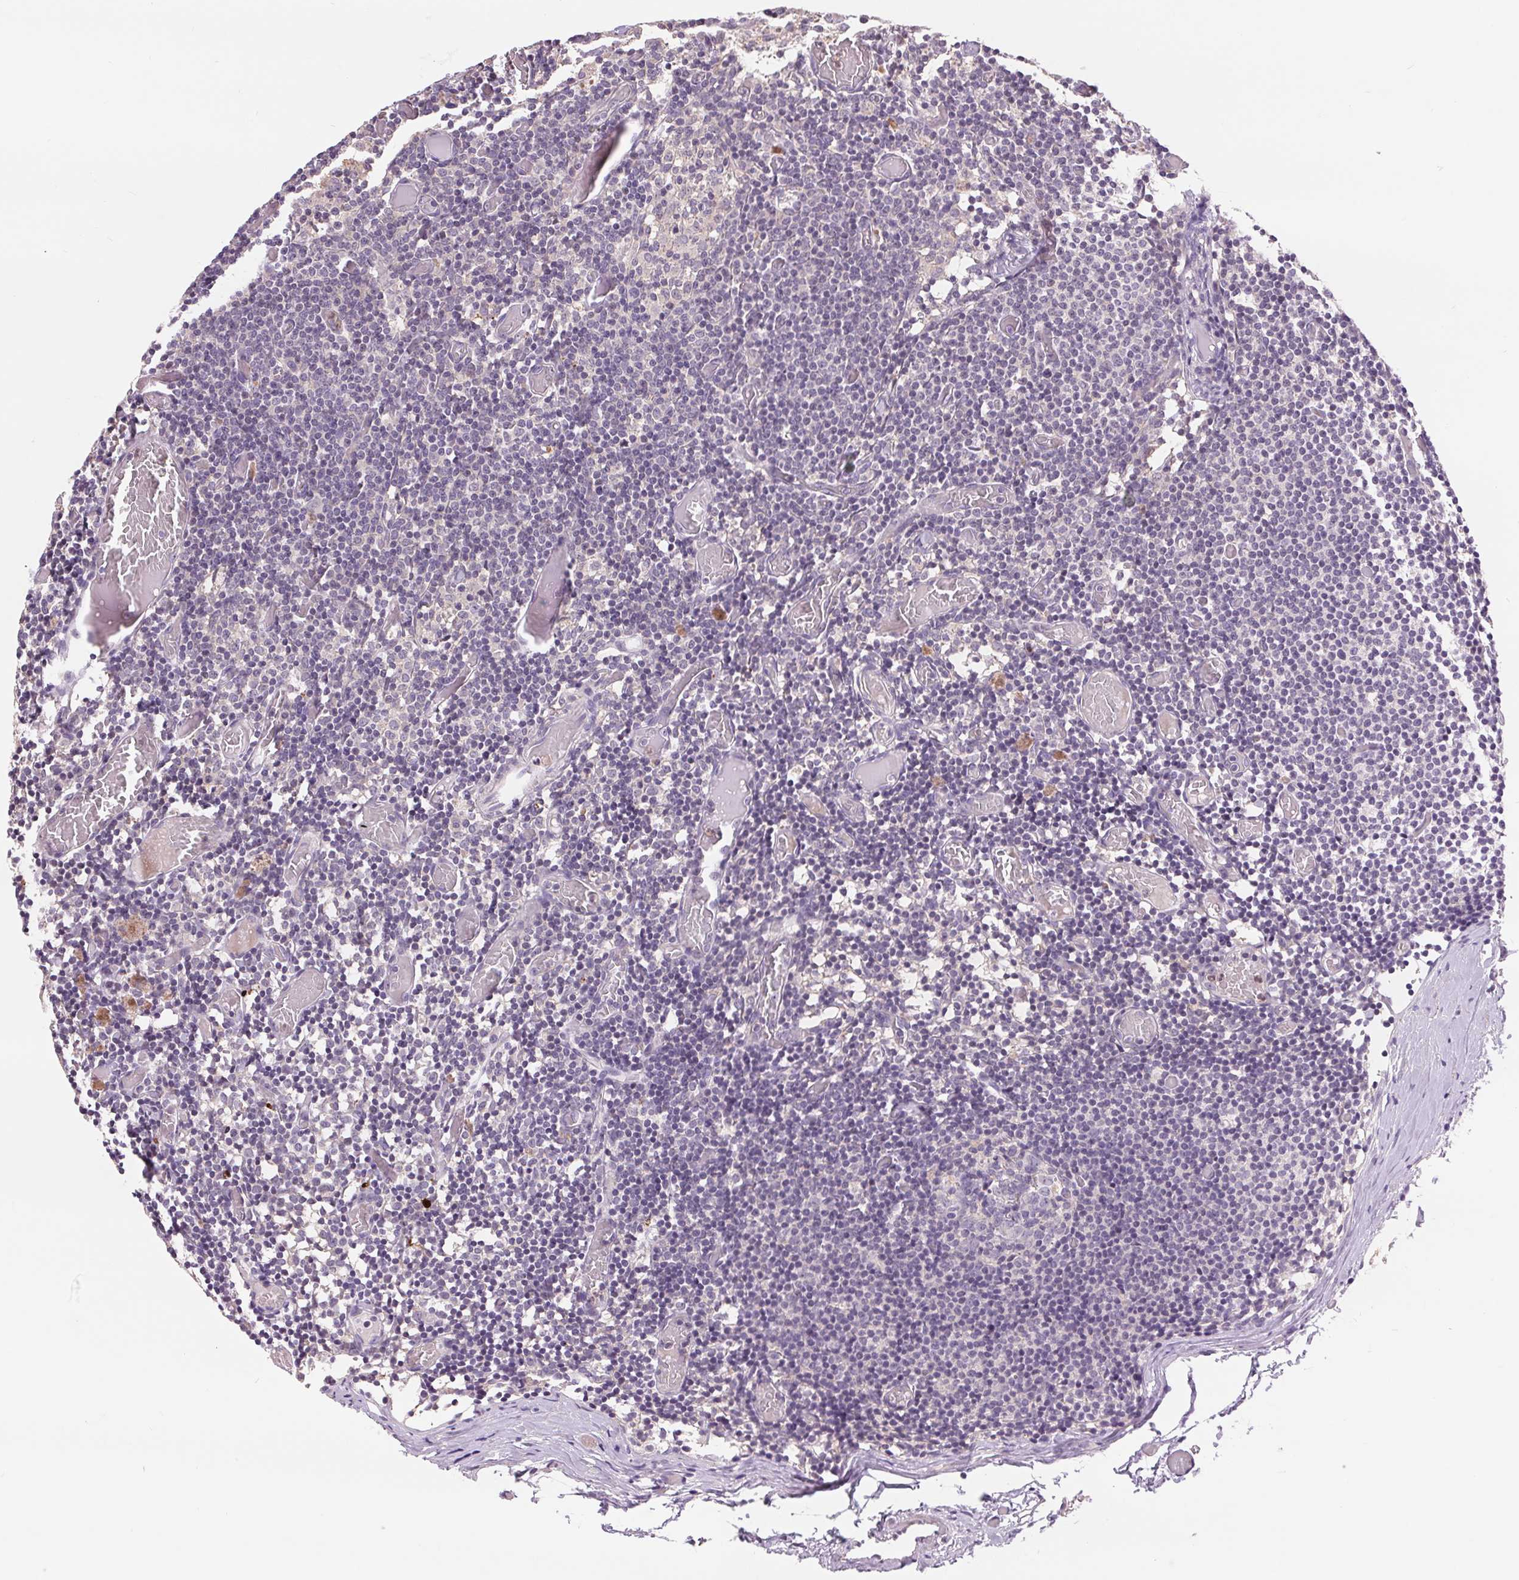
{"staining": {"intensity": "negative", "quantity": "none", "location": "none"}, "tissue": "lymph node", "cell_type": "Germinal center cells", "image_type": "normal", "snomed": [{"axis": "morphology", "description": "Normal tissue, NOS"}, {"axis": "topography", "description": "Lymph node"}], "caption": "An immunohistochemistry (IHC) image of benign lymph node is shown. There is no staining in germinal center cells of lymph node. (IHC, brightfield microscopy, high magnification).", "gene": "RANBP3L", "patient": {"sex": "female", "age": 41}}